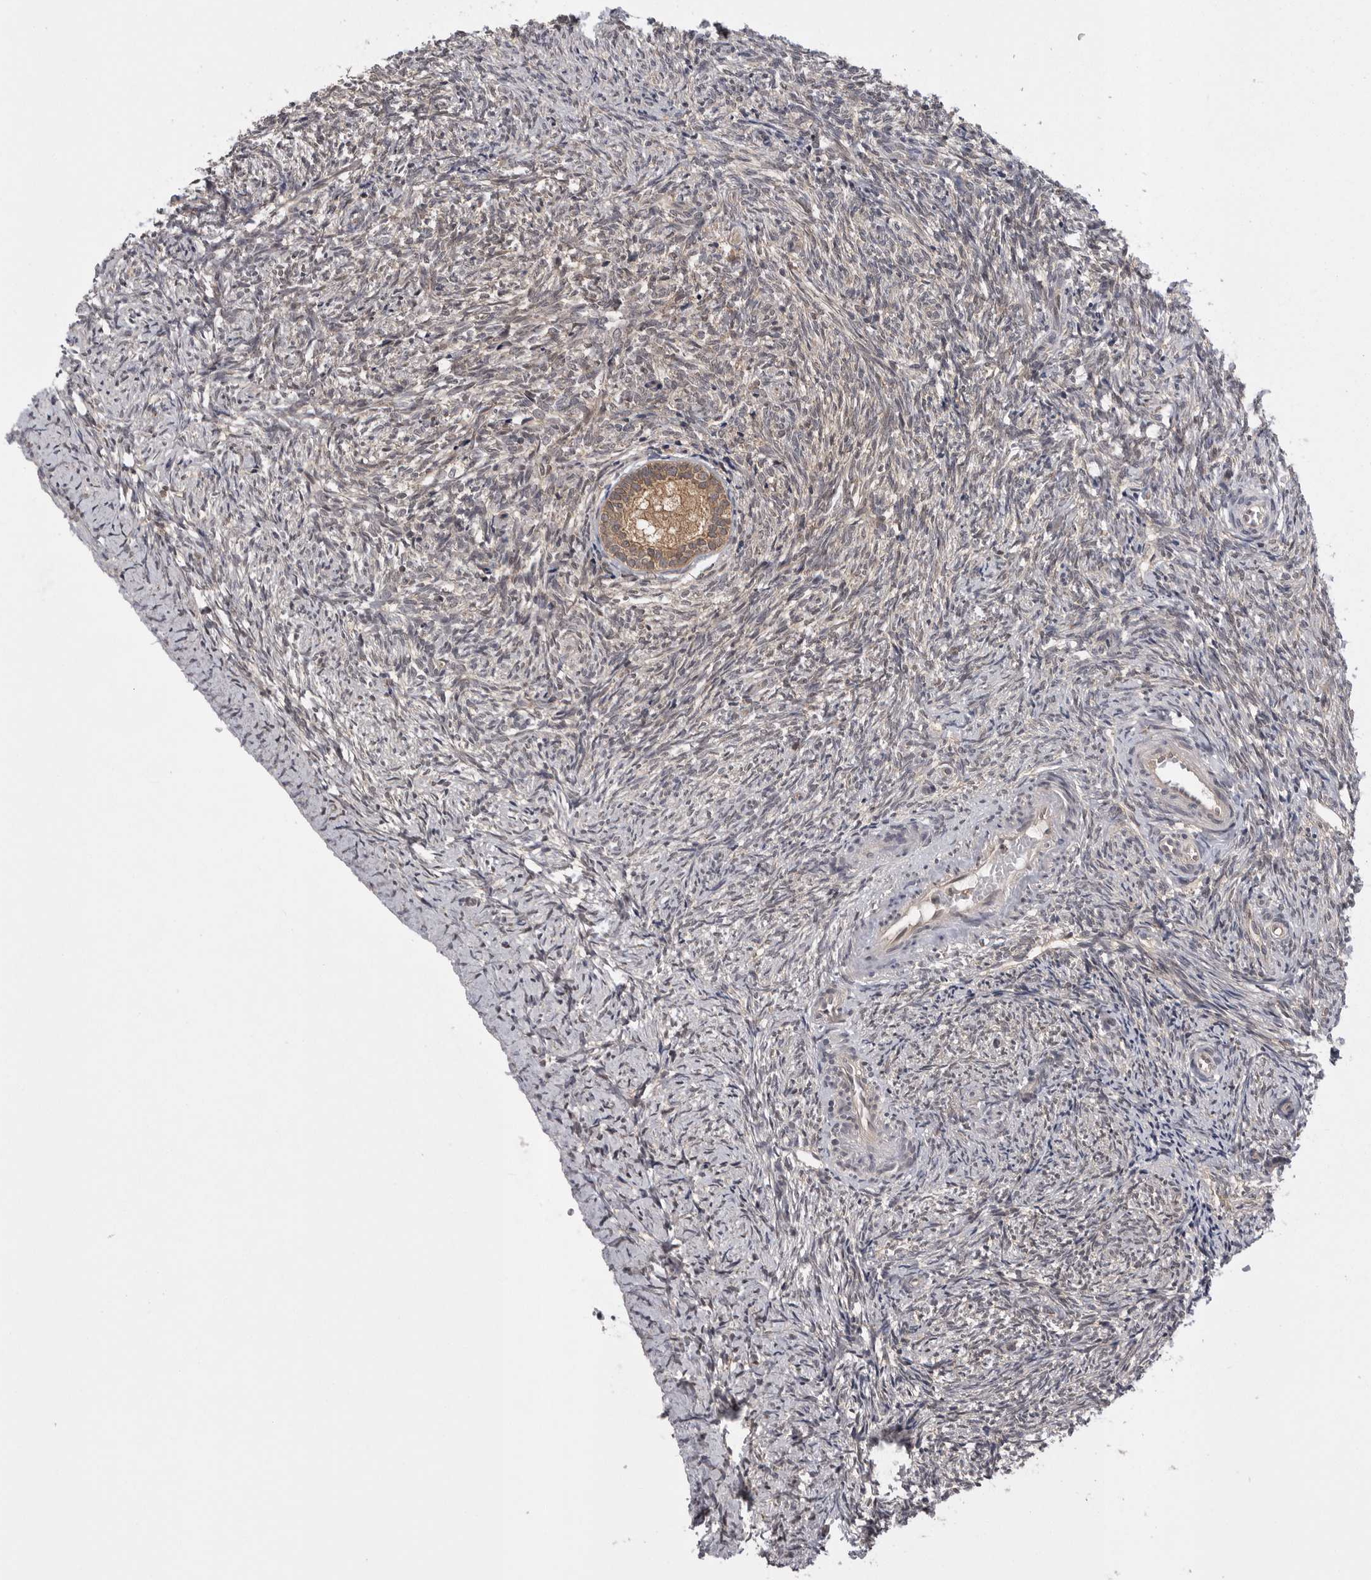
{"staining": {"intensity": "strong", "quantity": ">75%", "location": "cytoplasmic/membranous"}, "tissue": "ovary", "cell_type": "Follicle cells", "image_type": "normal", "snomed": [{"axis": "morphology", "description": "Normal tissue, NOS"}, {"axis": "topography", "description": "Ovary"}], "caption": "Immunohistochemical staining of benign human ovary demonstrates high levels of strong cytoplasmic/membranous positivity in about >75% of follicle cells. (Brightfield microscopy of DAB IHC at high magnification).", "gene": "AOAH", "patient": {"sex": "female", "age": 41}}